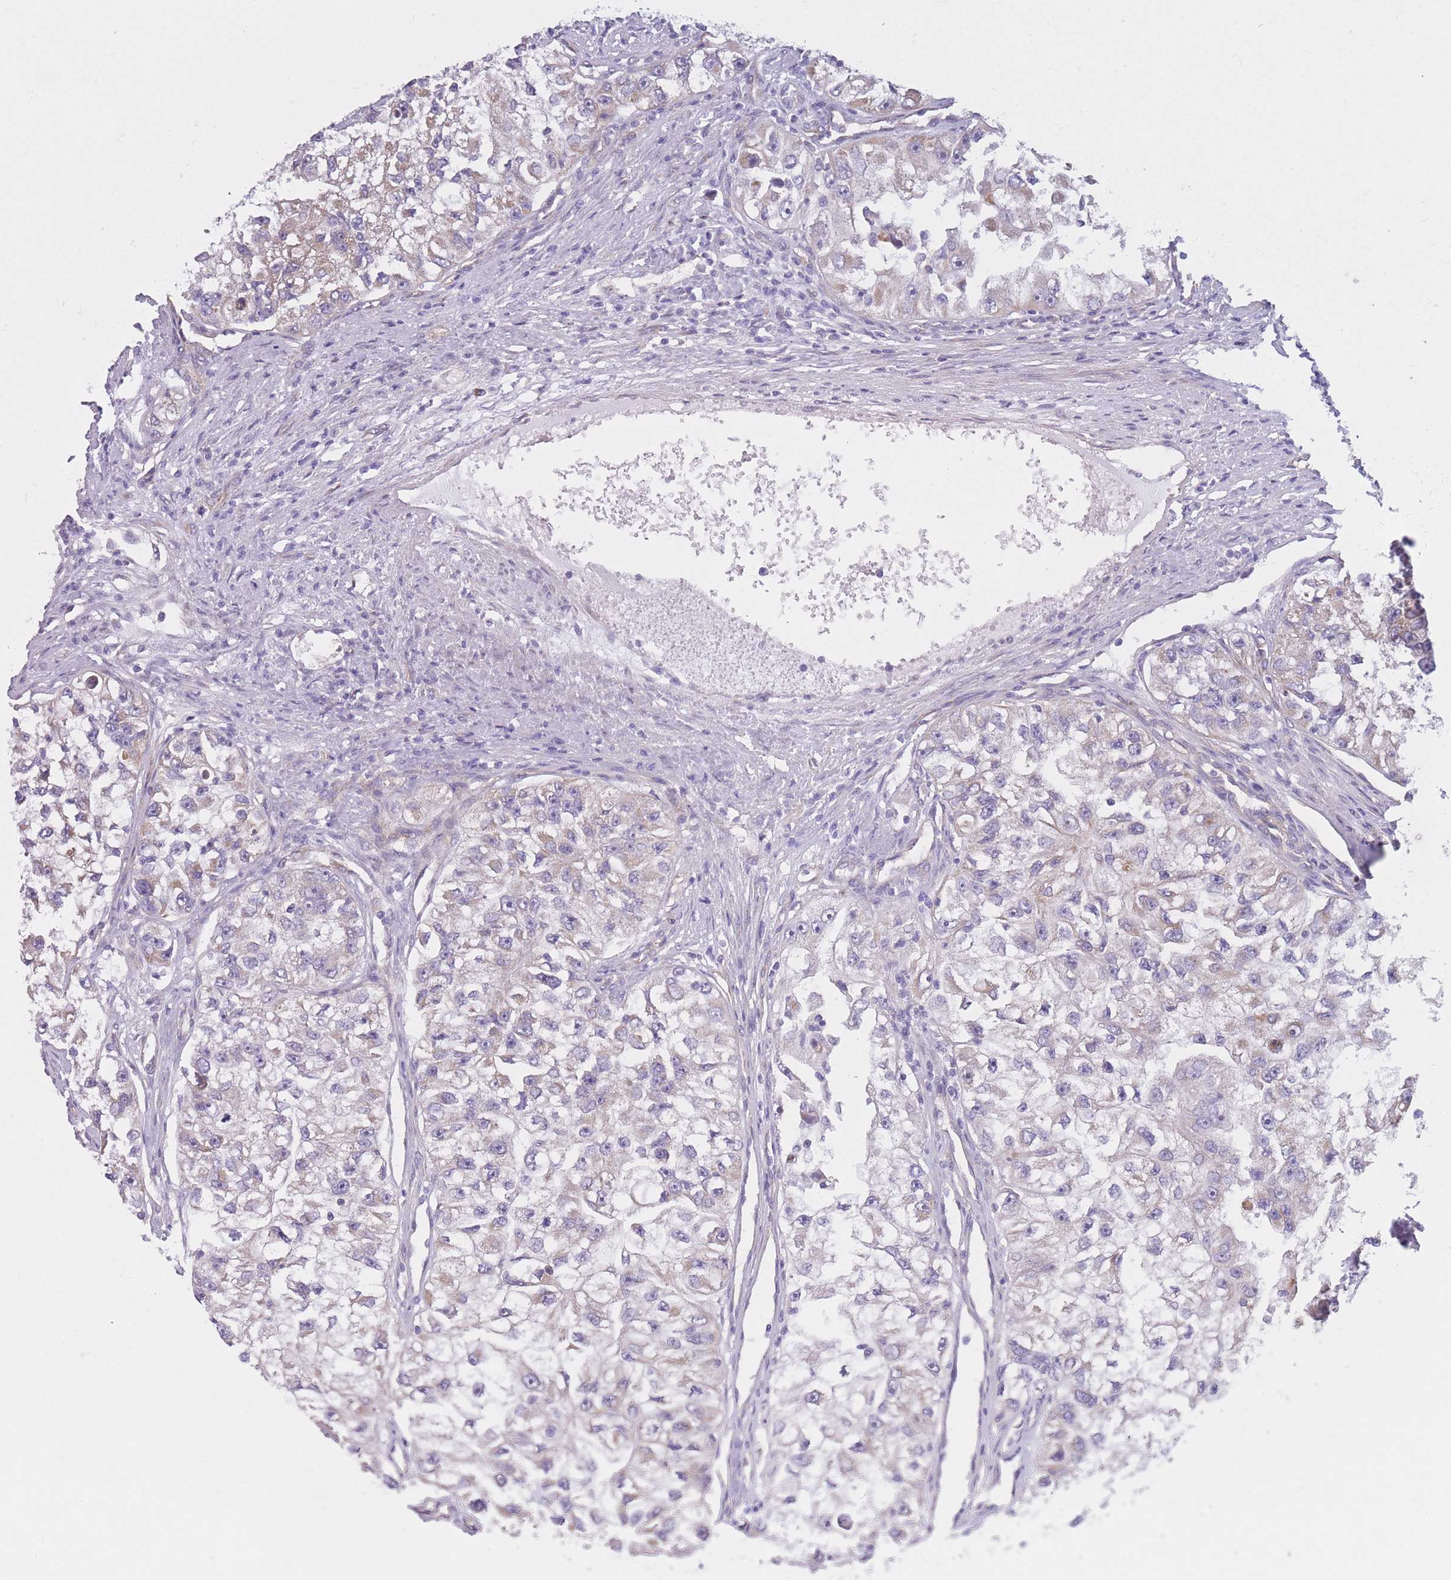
{"staining": {"intensity": "weak", "quantity": "<25%", "location": "cytoplasmic/membranous"}, "tissue": "renal cancer", "cell_type": "Tumor cells", "image_type": "cancer", "snomed": [{"axis": "morphology", "description": "Adenocarcinoma, NOS"}, {"axis": "topography", "description": "Kidney"}], "caption": "A high-resolution micrograph shows immunohistochemistry staining of adenocarcinoma (renal), which demonstrates no significant staining in tumor cells.", "gene": "SERPINB3", "patient": {"sex": "male", "age": 63}}